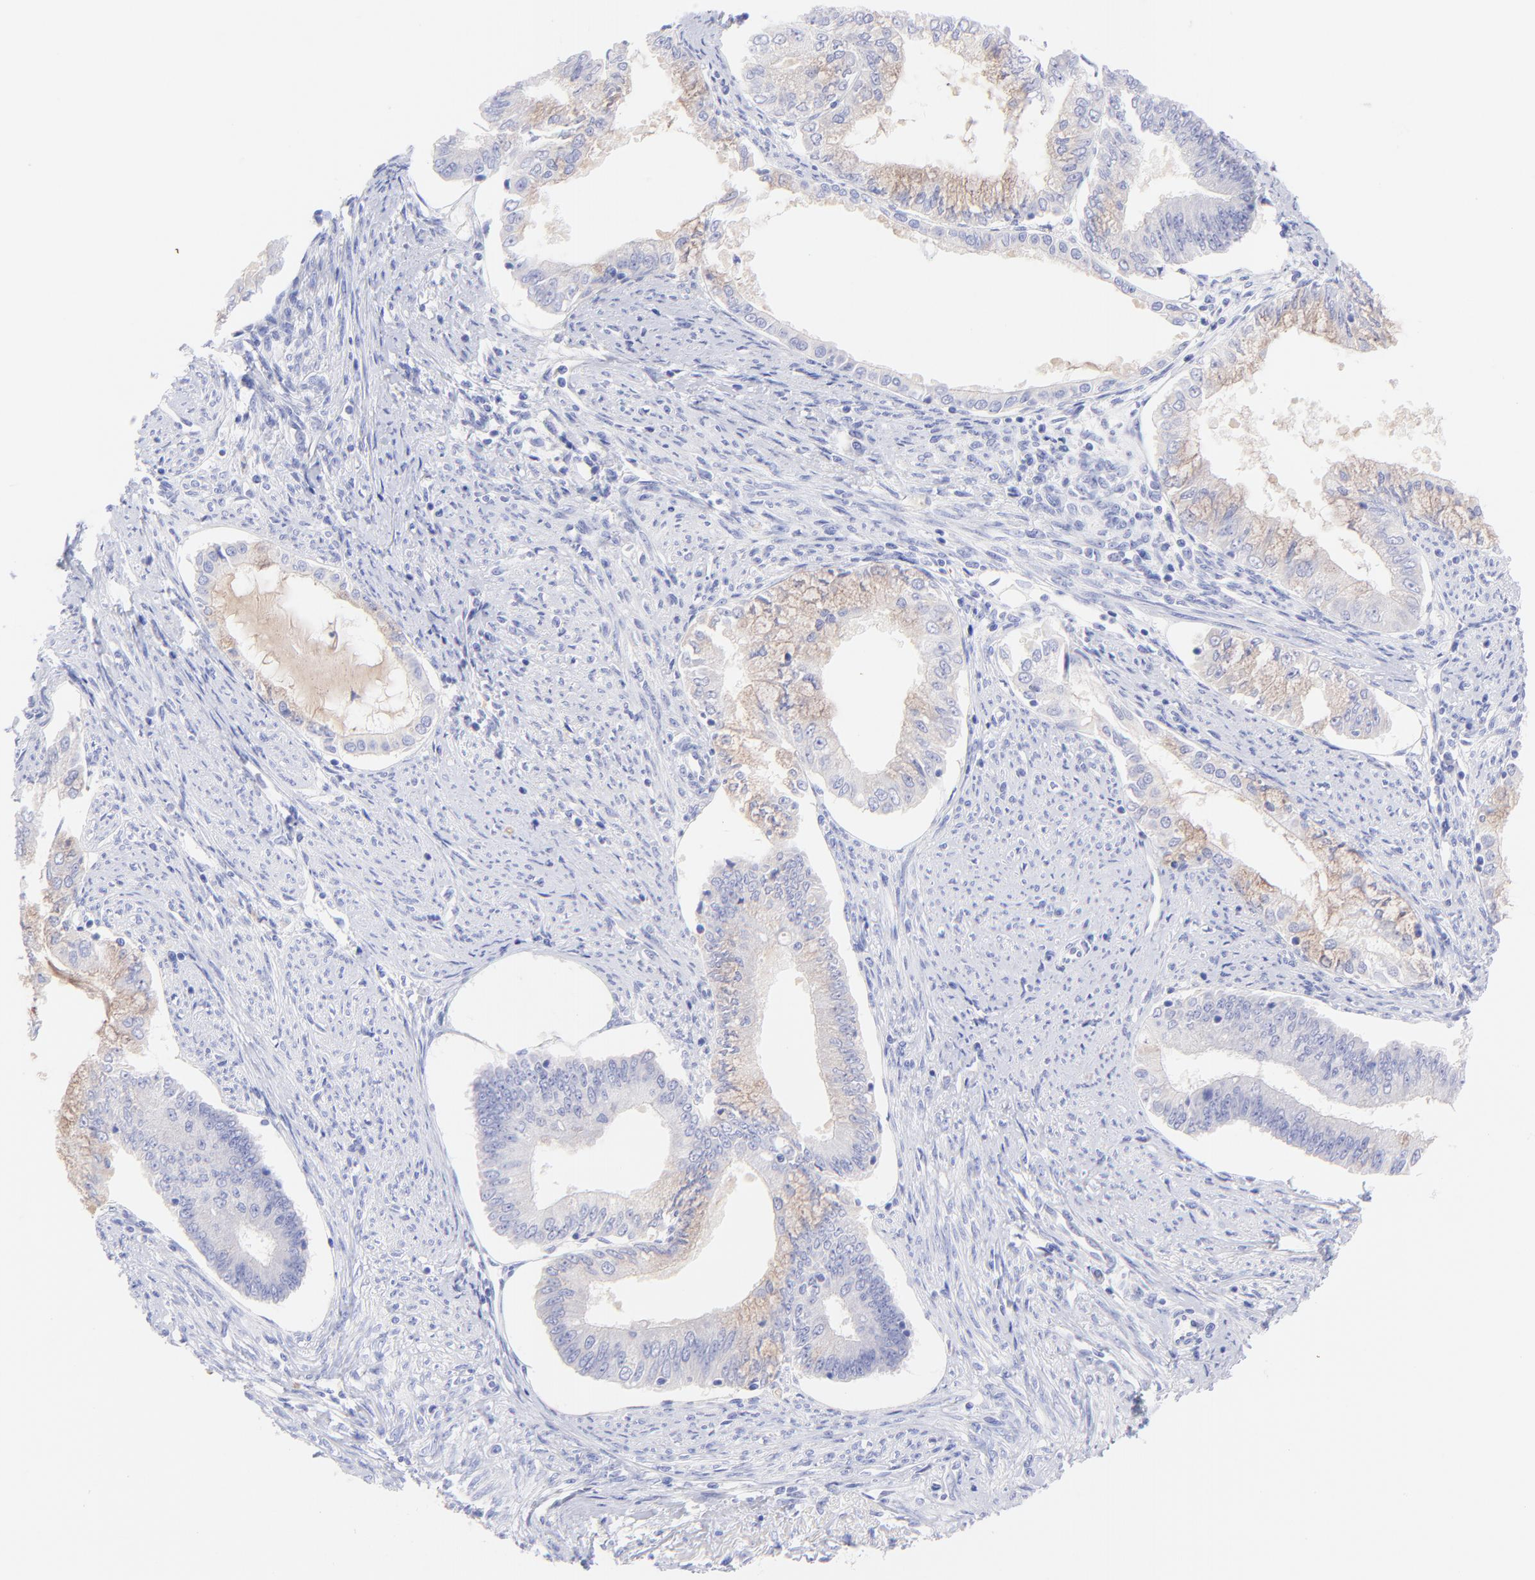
{"staining": {"intensity": "weak", "quantity": "25%-75%", "location": "cytoplasmic/membranous"}, "tissue": "endometrial cancer", "cell_type": "Tumor cells", "image_type": "cancer", "snomed": [{"axis": "morphology", "description": "Adenocarcinoma, NOS"}, {"axis": "topography", "description": "Endometrium"}], "caption": "This image exhibits immunohistochemistry staining of endometrial cancer (adenocarcinoma), with low weak cytoplasmic/membranous positivity in approximately 25%-75% of tumor cells.", "gene": "FRMPD3", "patient": {"sex": "female", "age": 76}}